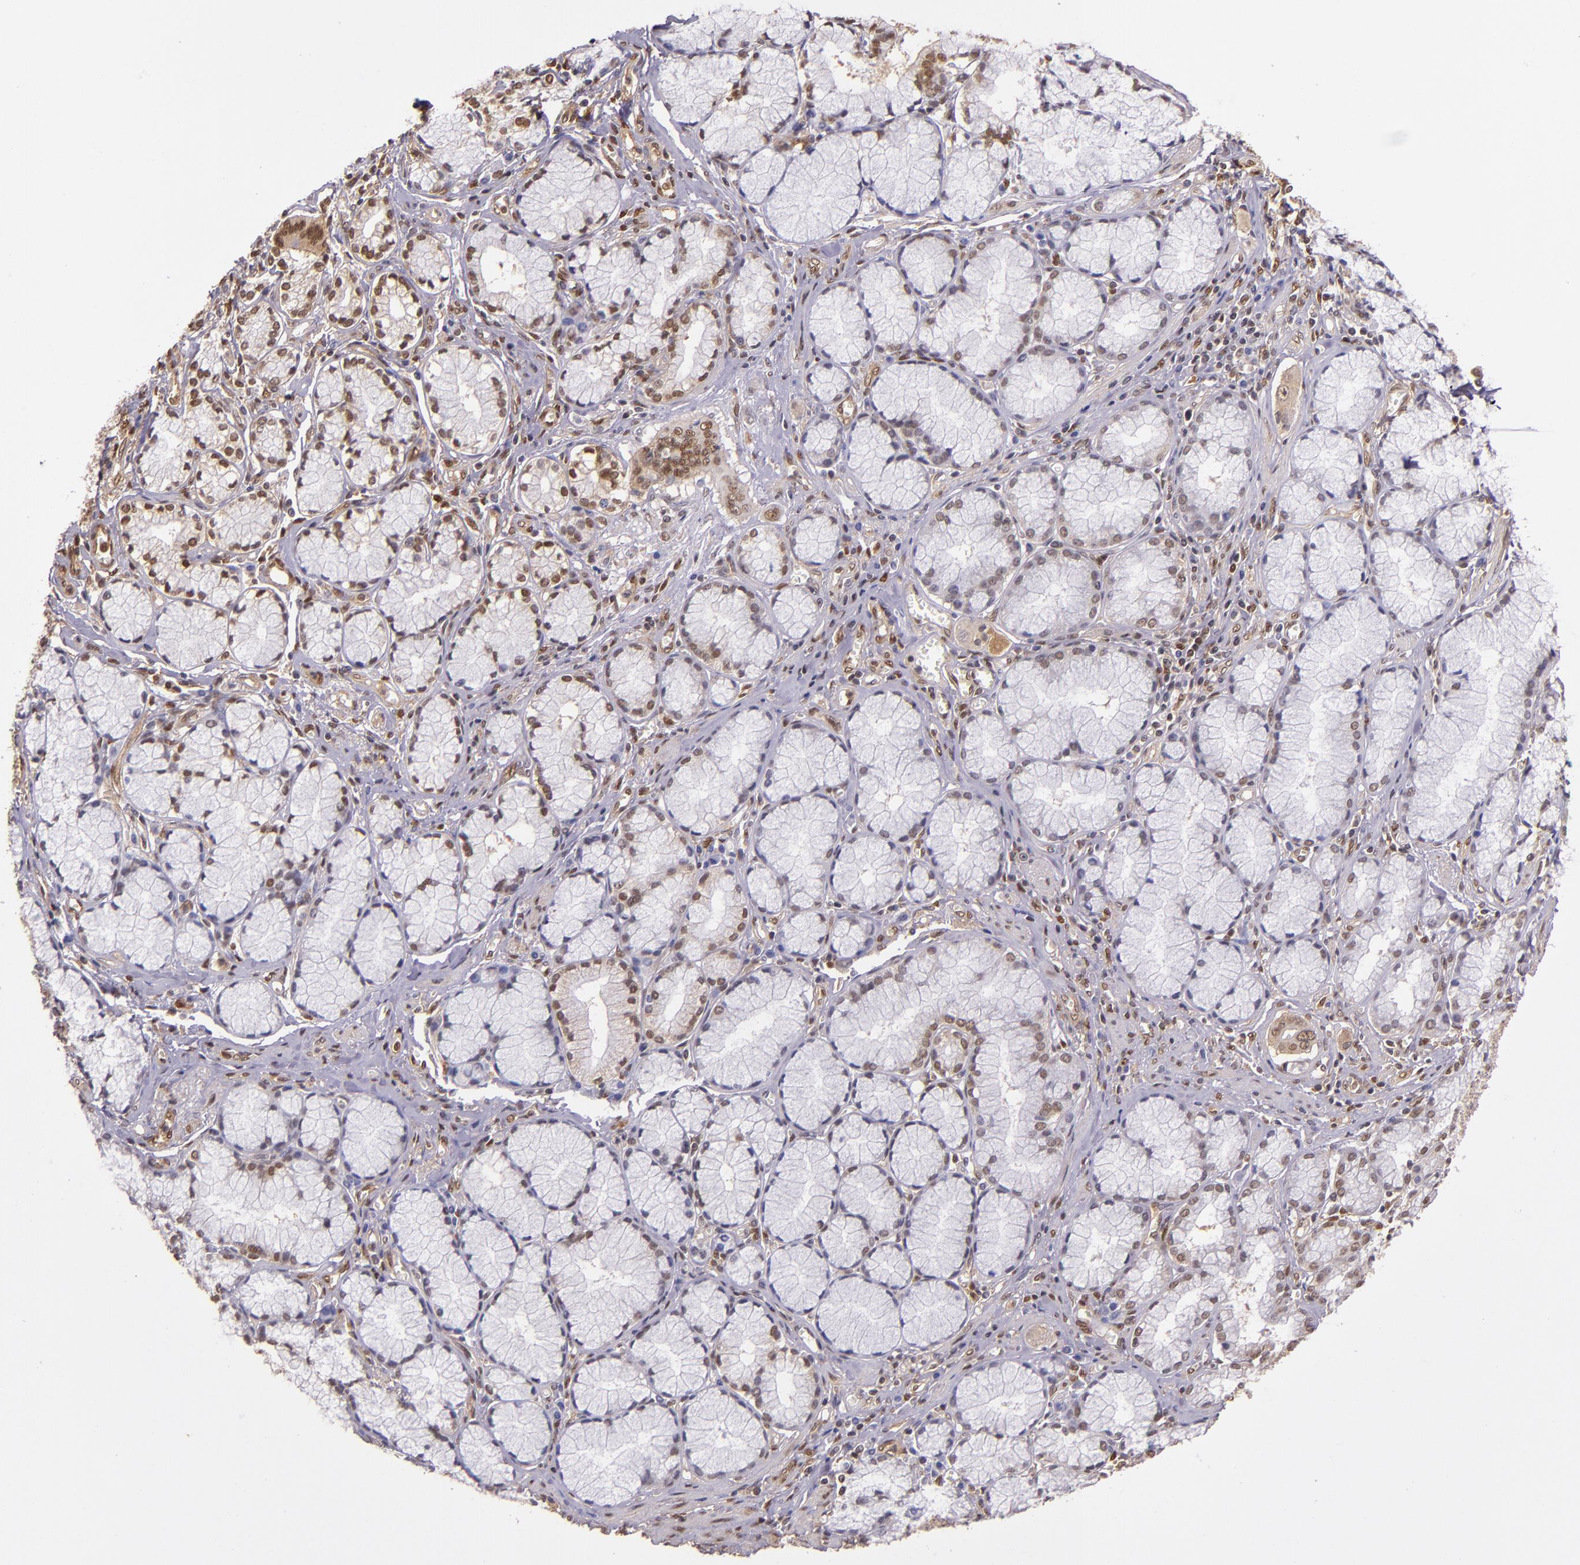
{"staining": {"intensity": "moderate", "quantity": ">75%", "location": "cytoplasmic/membranous,nuclear"}, "tissue": "pancreatic cancer", "cell_type": "Tumor cells", "image_type": "cancer", "snomed": [{"axis": "morphology", "description": "Adenocarcinoma, NOS"}, {"axis": "topography", "description": "Pancreas"}], "caption": "Immunohistochemical staining of human pancreatic adenocarcinoma shows moderate cytoplasmic/membranous and nuclear protein staining in about >75% of tumor cells. (Brightfield microscopy of DAB IHC at high magnification).", "gene": "STAT6", "patient": {"sex": "male", "age": 77}}